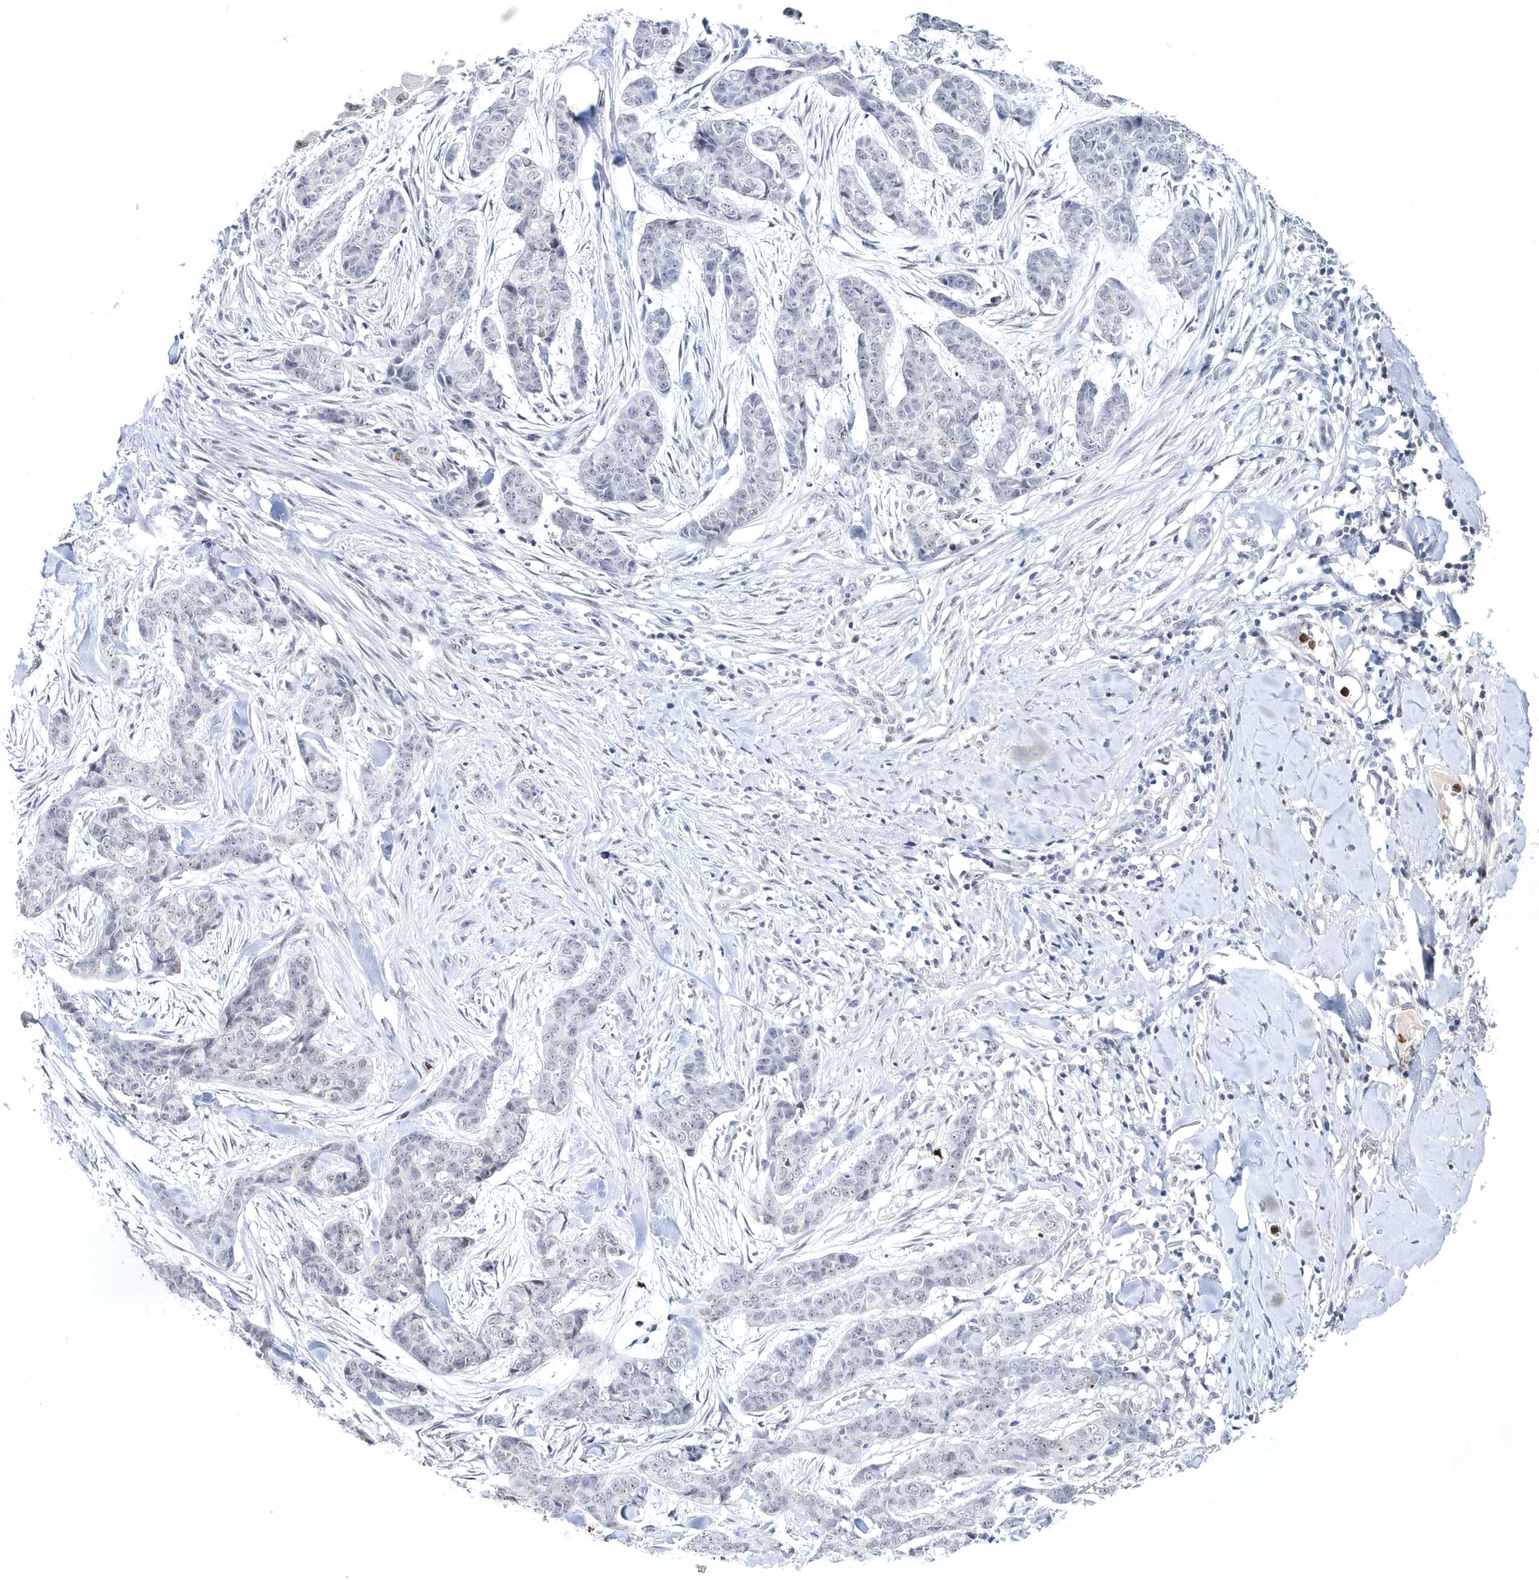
{"staining": {"intensity": "negative", "quantity": "none", "location": "none"}, "tissue": "skin cancer", "cell_type": "Tumor cells", "image_type": "cancer", "snomed": [{"axis": "morphology", "description": "Basal cell carcinoma"}, {"axis": "topography", "description": "Skin"}], "caption": "Tumor cells are negative for brown protein staining in skin cancer. (DAB (3,3'-diaminobenzidine) immunohistochemistry (IHC) with hematoxylin counter stain).", "gene": "ASCL4", "patient": {"sex": "female", "age": 64}}